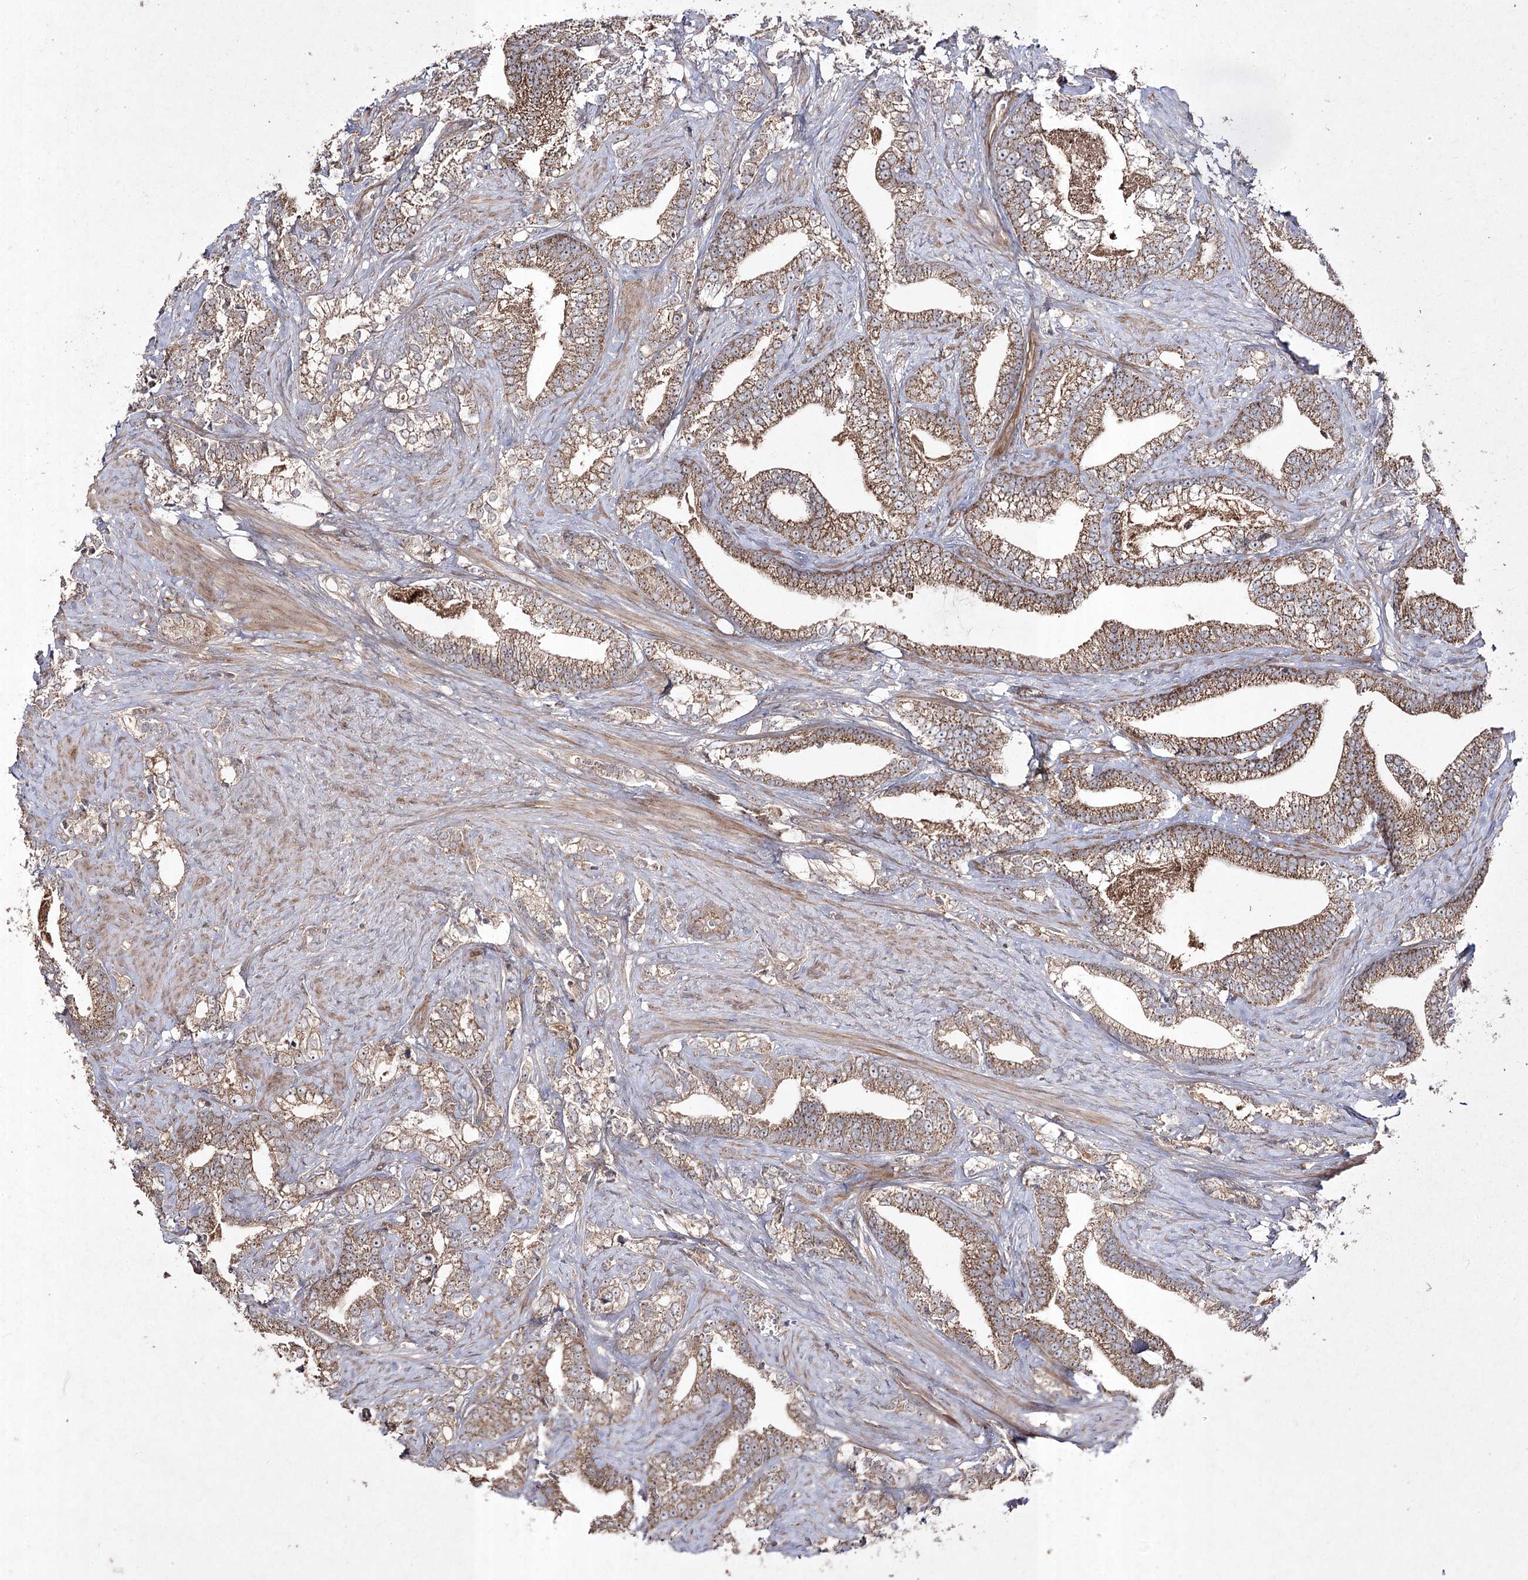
{"staining": {"intensity": "moderate", "quantity": ">75%", "location": "cytoplasmic/membranous"}, "tissue": "prostate cancer", "cell_type": "Tumor cells", "image_type": "cancer", "snomed": [{"axis": "morphology", "description": "Adenocarcinoma, High grade"}, {"axis": "topography", "description": "Prostate and seminal vesicle, NOS"}], "caption": "Human prostate cancer (adenocarcinoma (high-grade)) stained with a brown dye shows moderate cytoplasmic/membranous positive staining in approximately >75% of tumor cells.", "gene": "FANCL", "patient": {"sex": "male", "age": 67}}